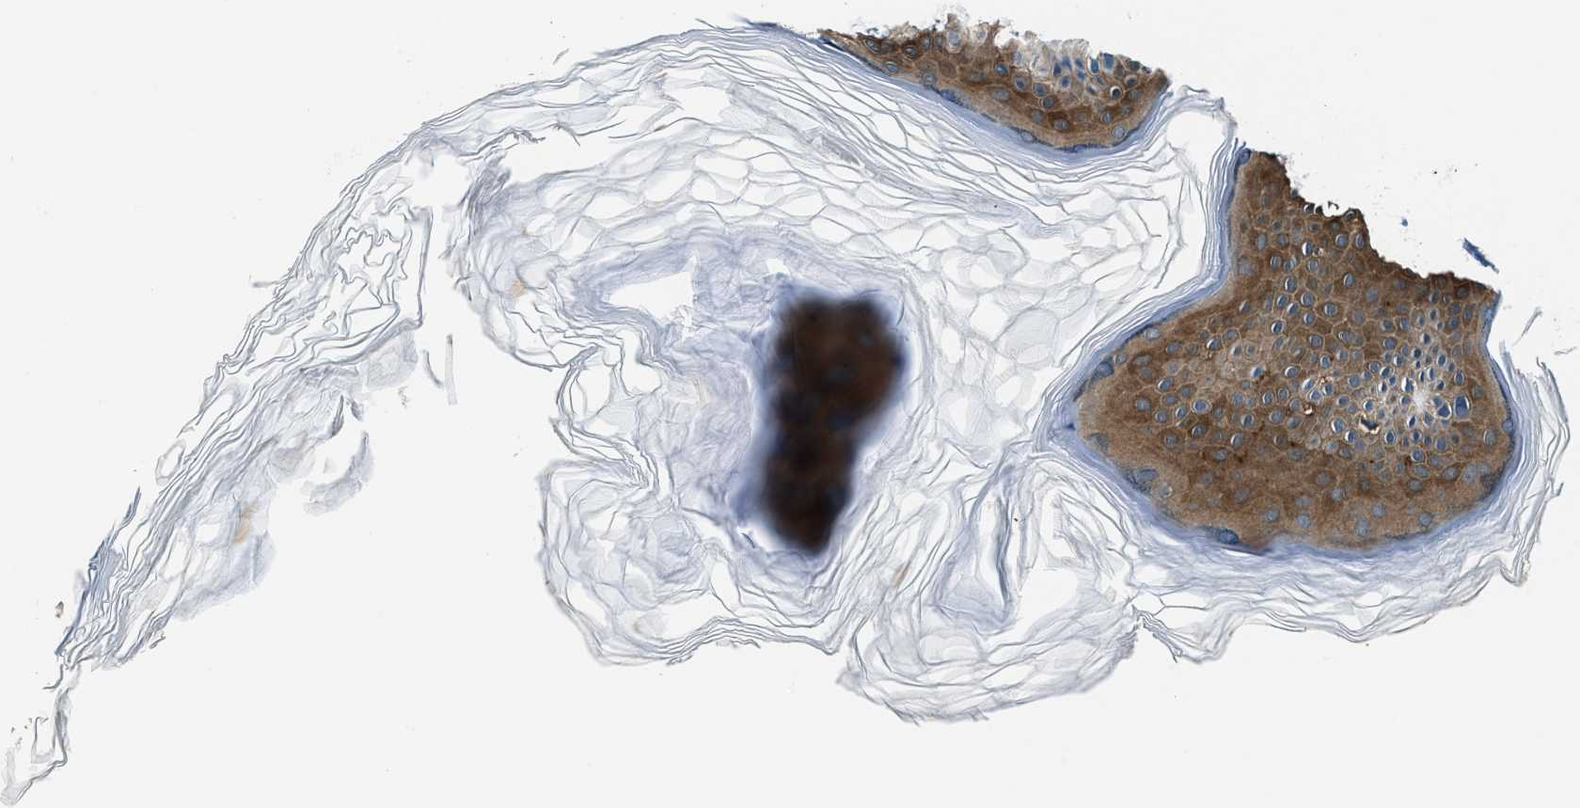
{"staining": {"intensity": "negative", "quantity": "none", "location": "none"}, "tissue": "skin", "cell_type": "Fibroblasts", "image_type": "normal", "snomed": [{"axis": "morphology", "description": "Normal tissue, NOS"}, {"axis": "morphology", "description": "Malignant melanoma, Metastatic site"}, {"axis": "topography", "description": "Skin"}], "caption": "This is an IHC histopathology image of unremarkable human skin. There is no positivity in fibroblasts.", "gene": "PTPDC1", "patient": {"sex": "male", "age": 41}}